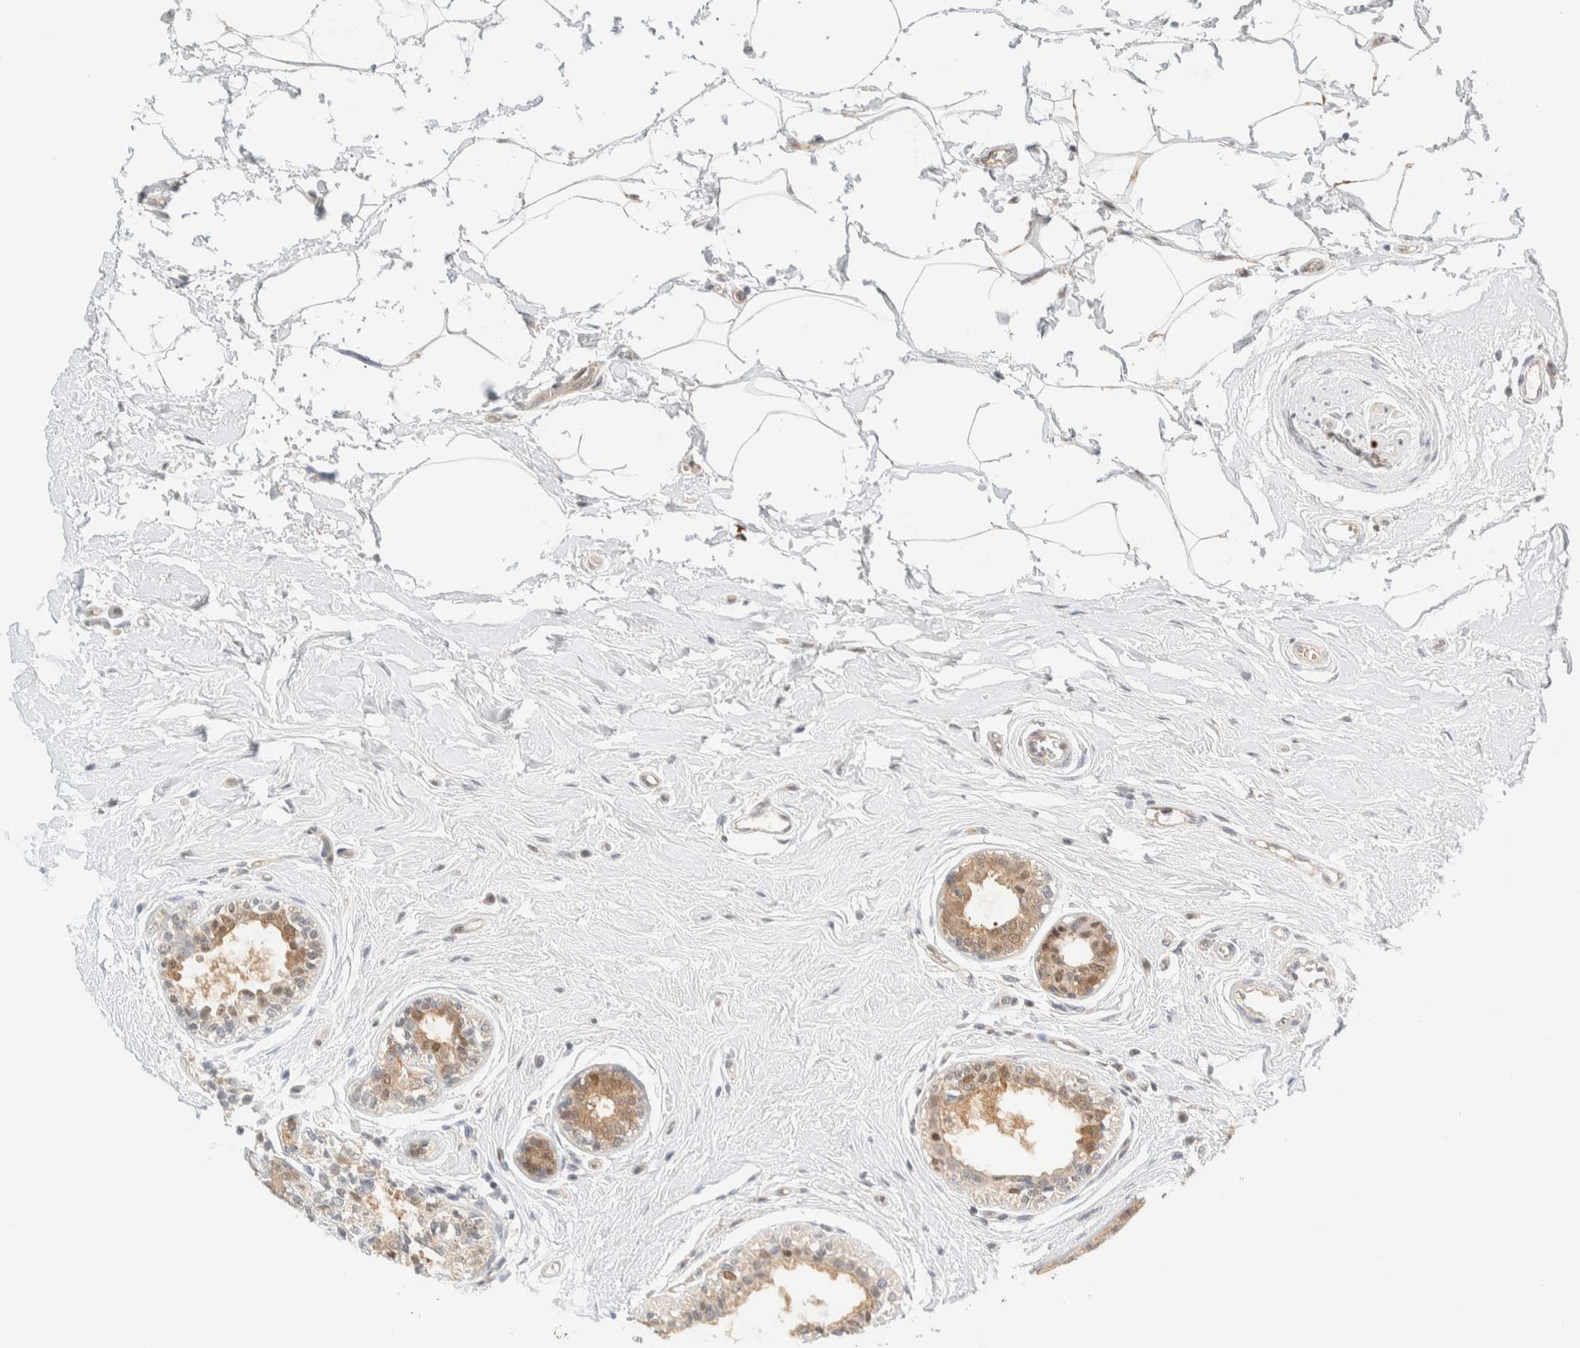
{"staining": {"intensity": "moderate", "quantity": ">75%", "location": "cytoplasmic/membranous,nuclear"}, "tissue": "breast cancer", "cell_type": "Tumor cells", "image_type": "cancer", "snomed": [{"axis": "morphology", "description": "Duct carcinoma"}, {"axis": "topography", "description": "Breast"}], "caption": "Invasive ductal carcinoma (breast) stained with a brown dye displays moderate cytoplasmic/membranous and nuclear positive staining in about >75% of tumor cells.", "gene": "PCYT2", "patient": {"sex": "female", "age": 55}}